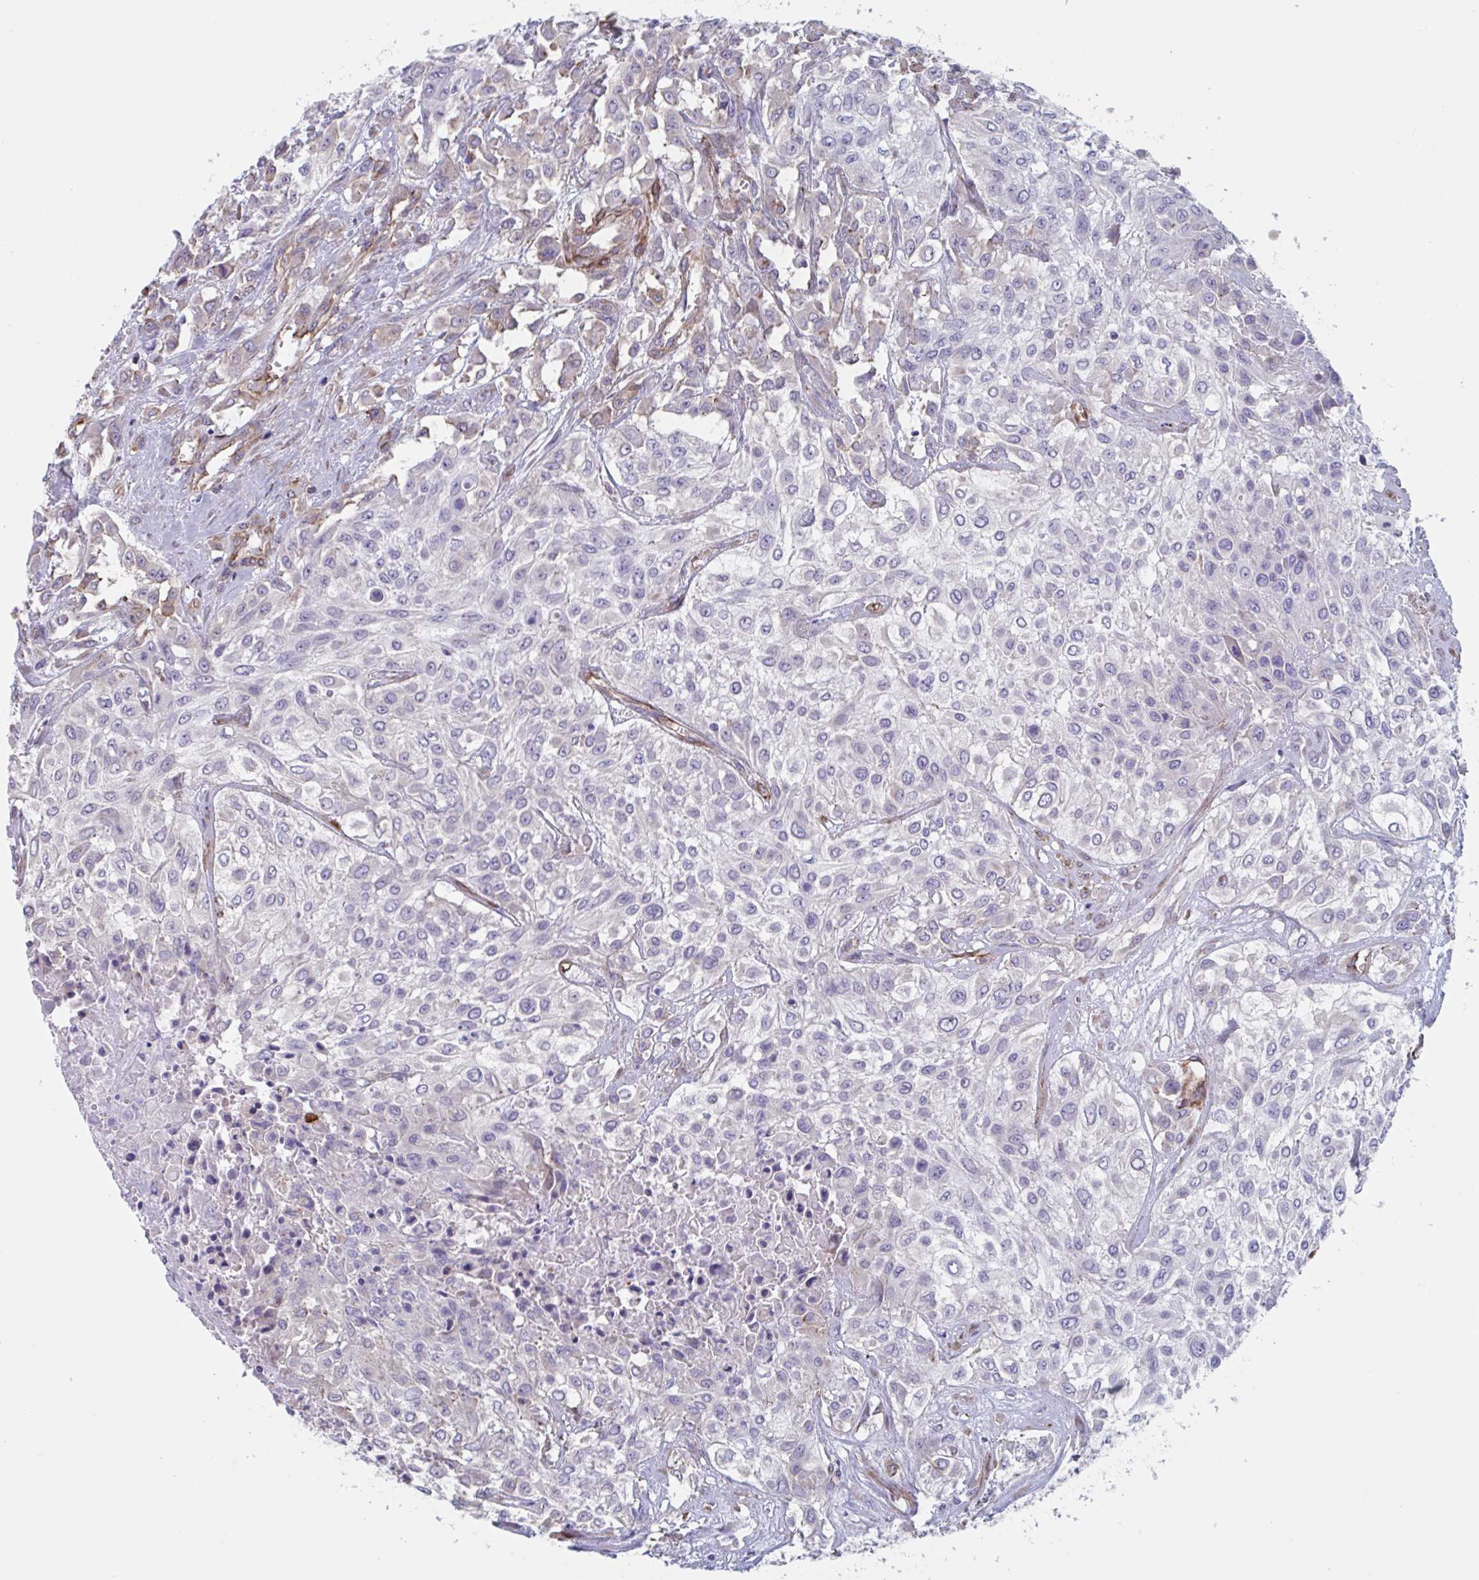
{"staining": {"intensity": "negative", "quantity": "none", "location": "none"}, "tissue": "urothelial cancer", "cell_type": "Tumor cells", "image_type": "cancer", "snomed": [{"axis": "morphology", "description": "Urothelial carcinoma, High grade"}, {"axis": "topography", "description": "Urinary bladder"}], "caption": "Micrograph shows no significant protein staining in tumor cells of urothelial cancer.", "gene": "CITED4", "patient": {"sex": "male", "age": 57}}